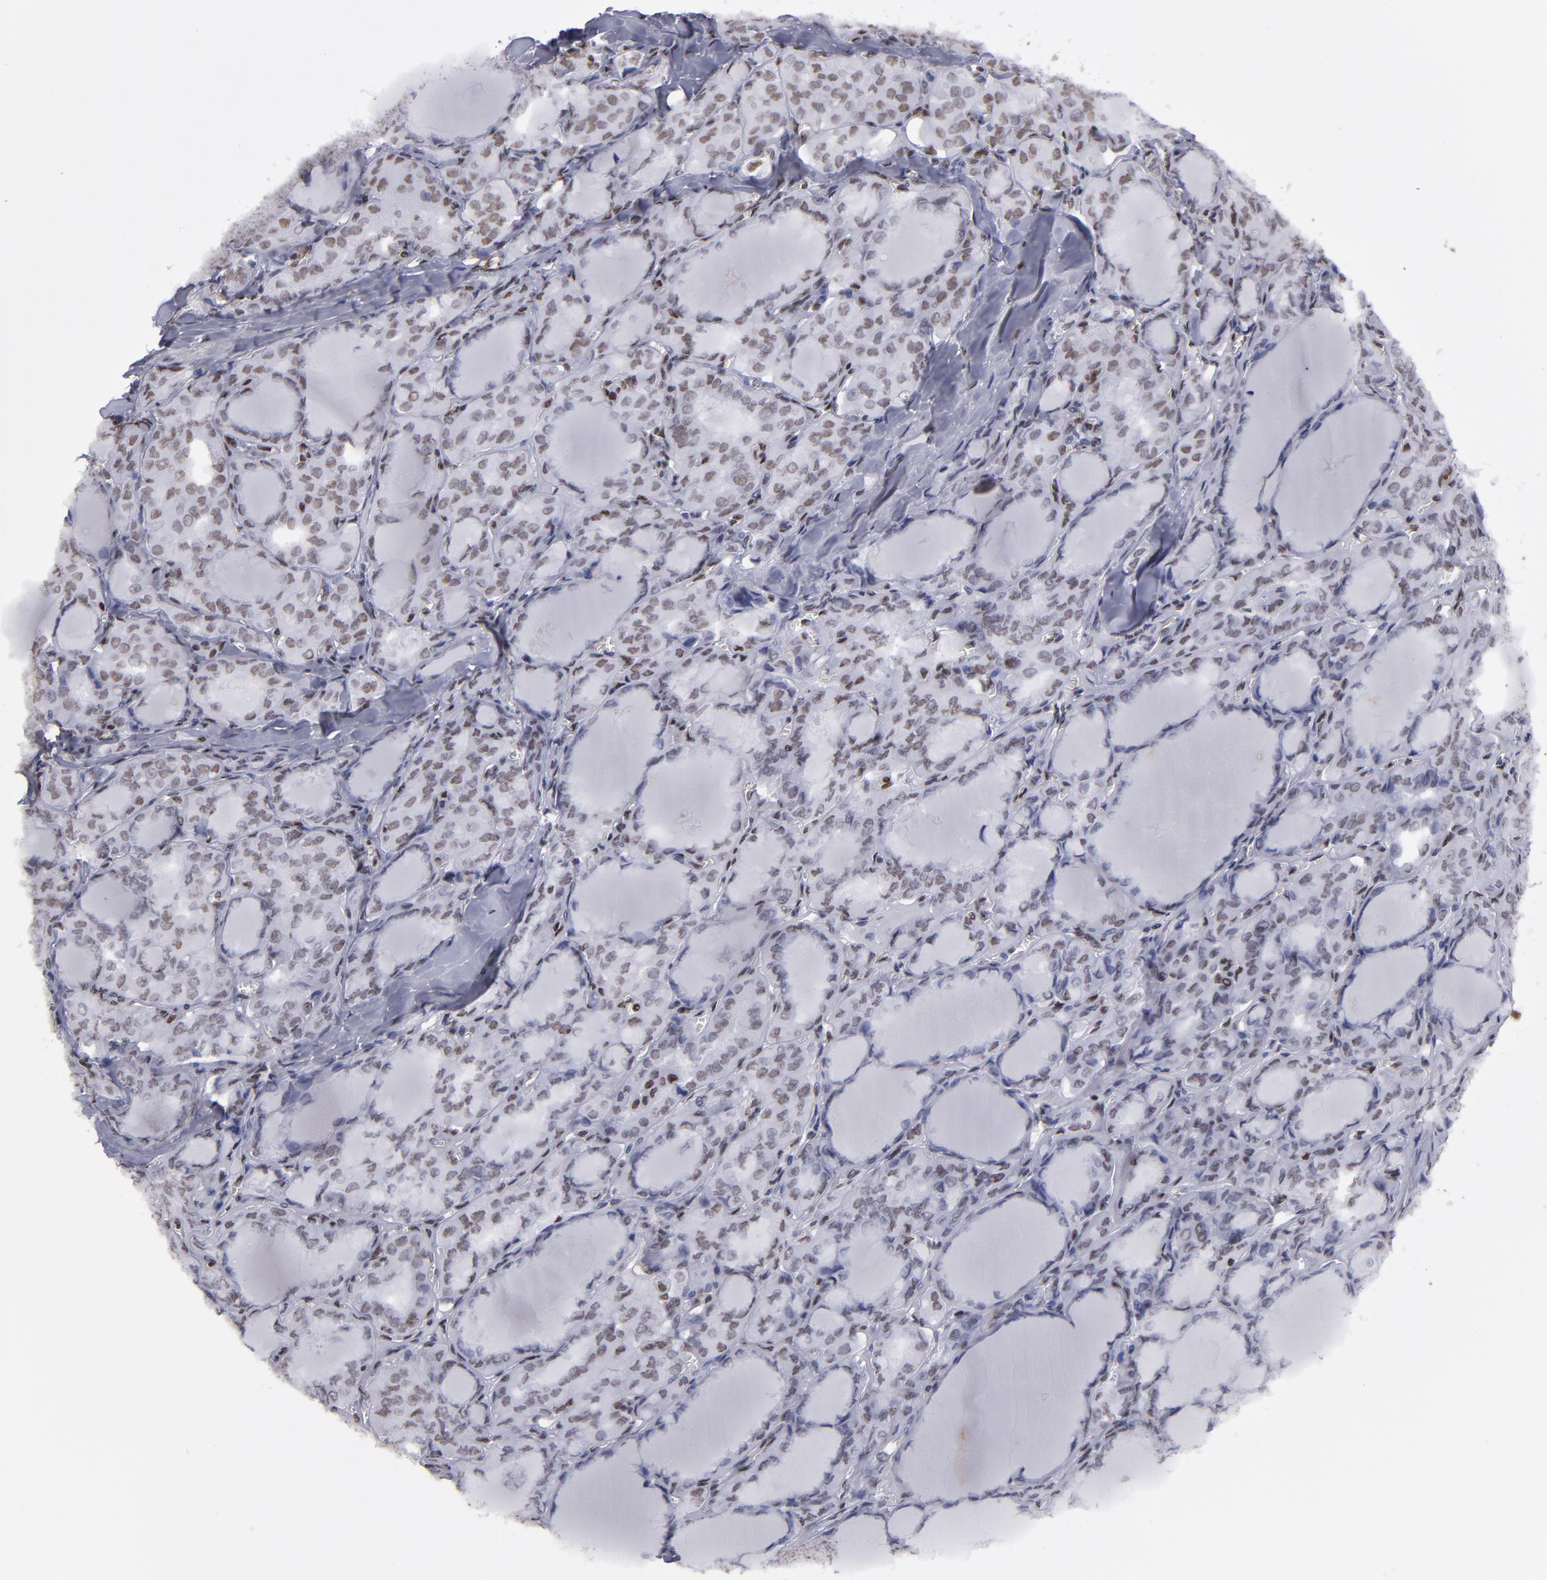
{"staining": {"intensity": "weak", "quantity": ">75%", "location": "nuclear"}, "tissue": "thyroid cancer", "cell_type": "Tumor cells", "image_type": "cancer", "snomed": [{"axis": "morphology", "description": "Papillary adenocarcinoma, NOS"}, {"axis": "topography", "description": "Thyroid gland"}], "caption": "A brown stain labels weak nuclear expression of a protein in human thyroid cancer (papillary adenocarcinoma) tumor cells. (brown staining indicates protein expression, while blue staining denotes nuclei).", "gene": "TERF2", "patient": {"sex": "male", "age": 20}}